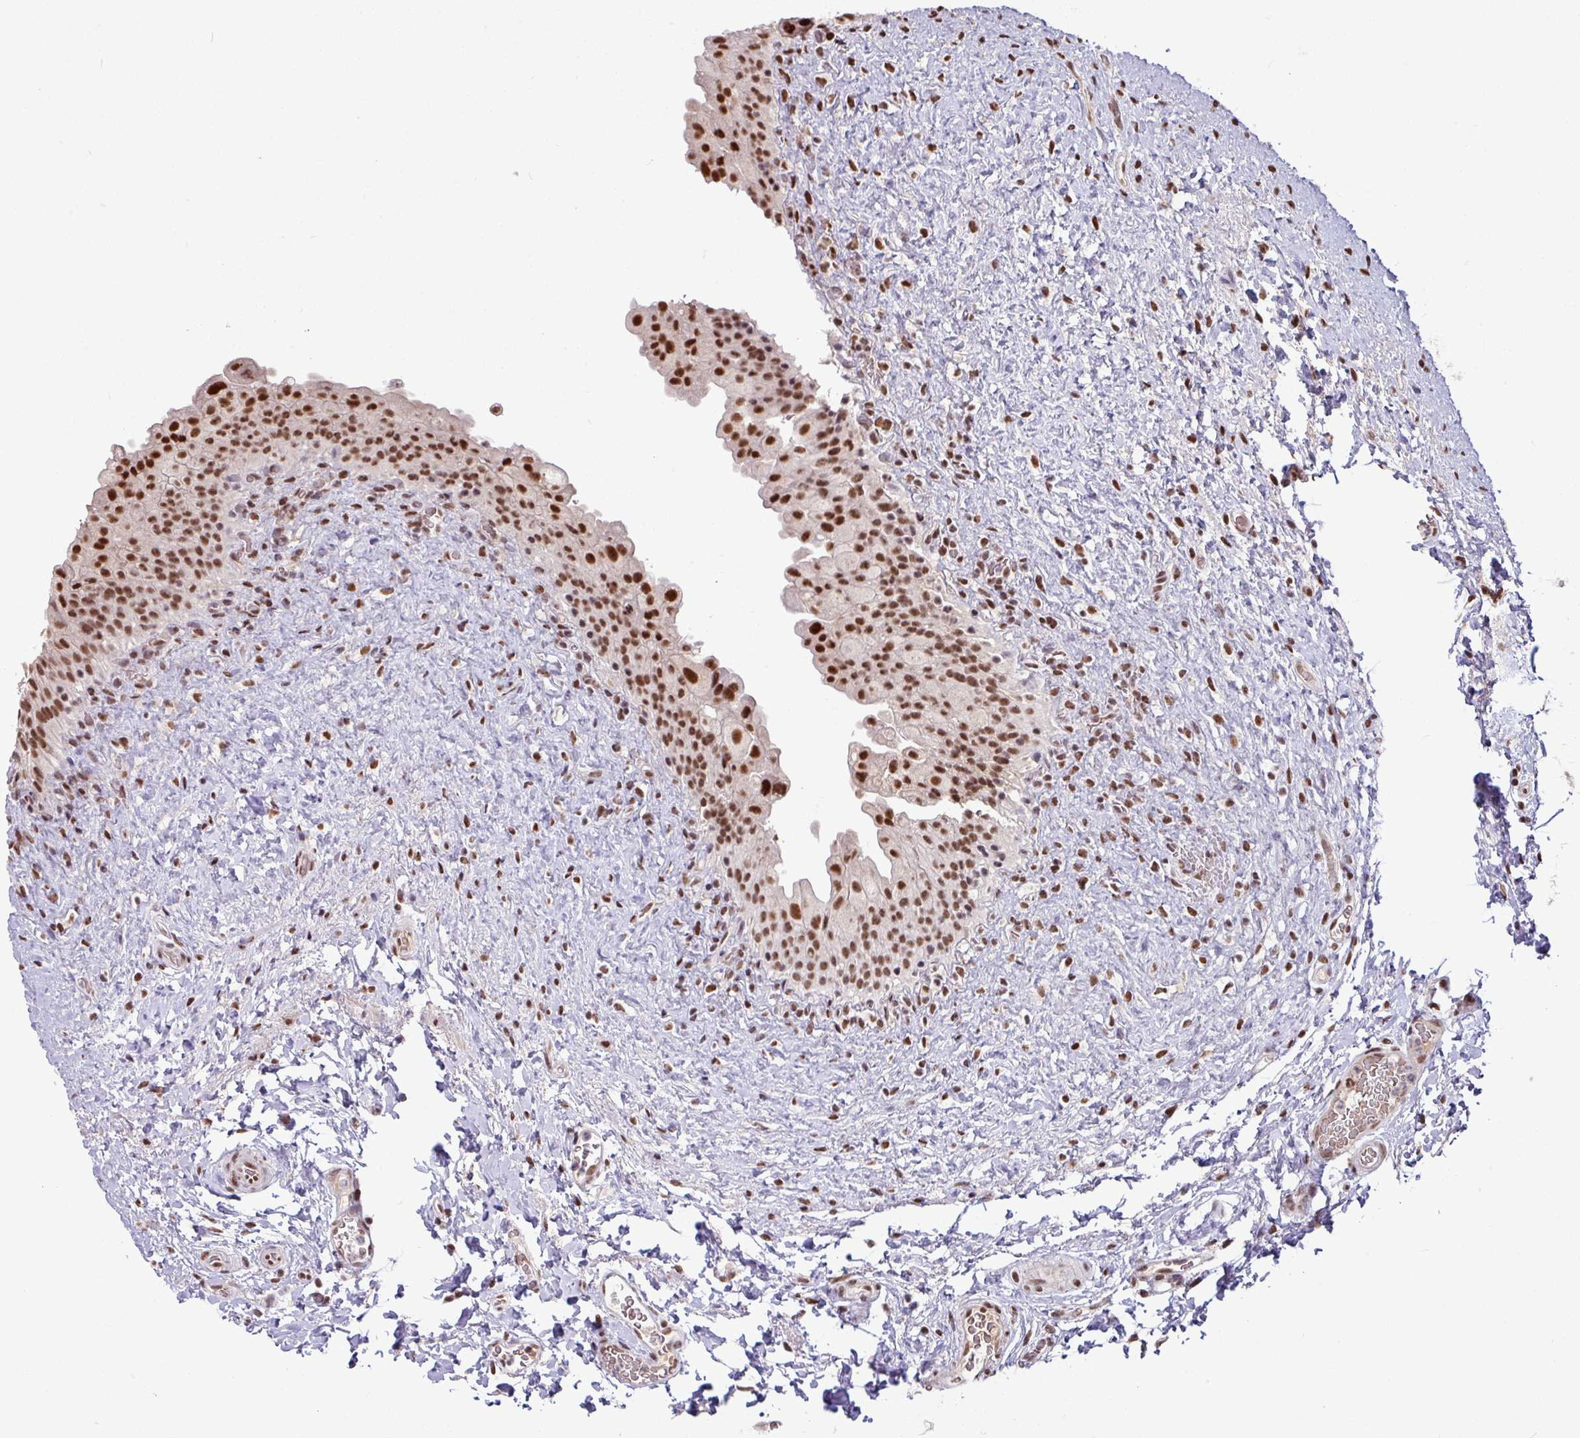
{"staining": {"intensity": "strong", "quantity": ">75%", "location": "nuclear"}, "tissue": "urinary bladder", "cell_type": "Urothelial cells", "image_type": "normal", "snomed": [{"axis": "morphology", "description": "Normal tissue, NOS"}, {"axis": "topography", "description": "Urinary bladder"}], "caption": "About >75% of urothelial cells in benign human urinary bladder exhibit strong nuclear protein expression as visualized by brown immunohistochemical staining.", "gene": "TDG", "patient": {"sex": "female", "age": 27}}